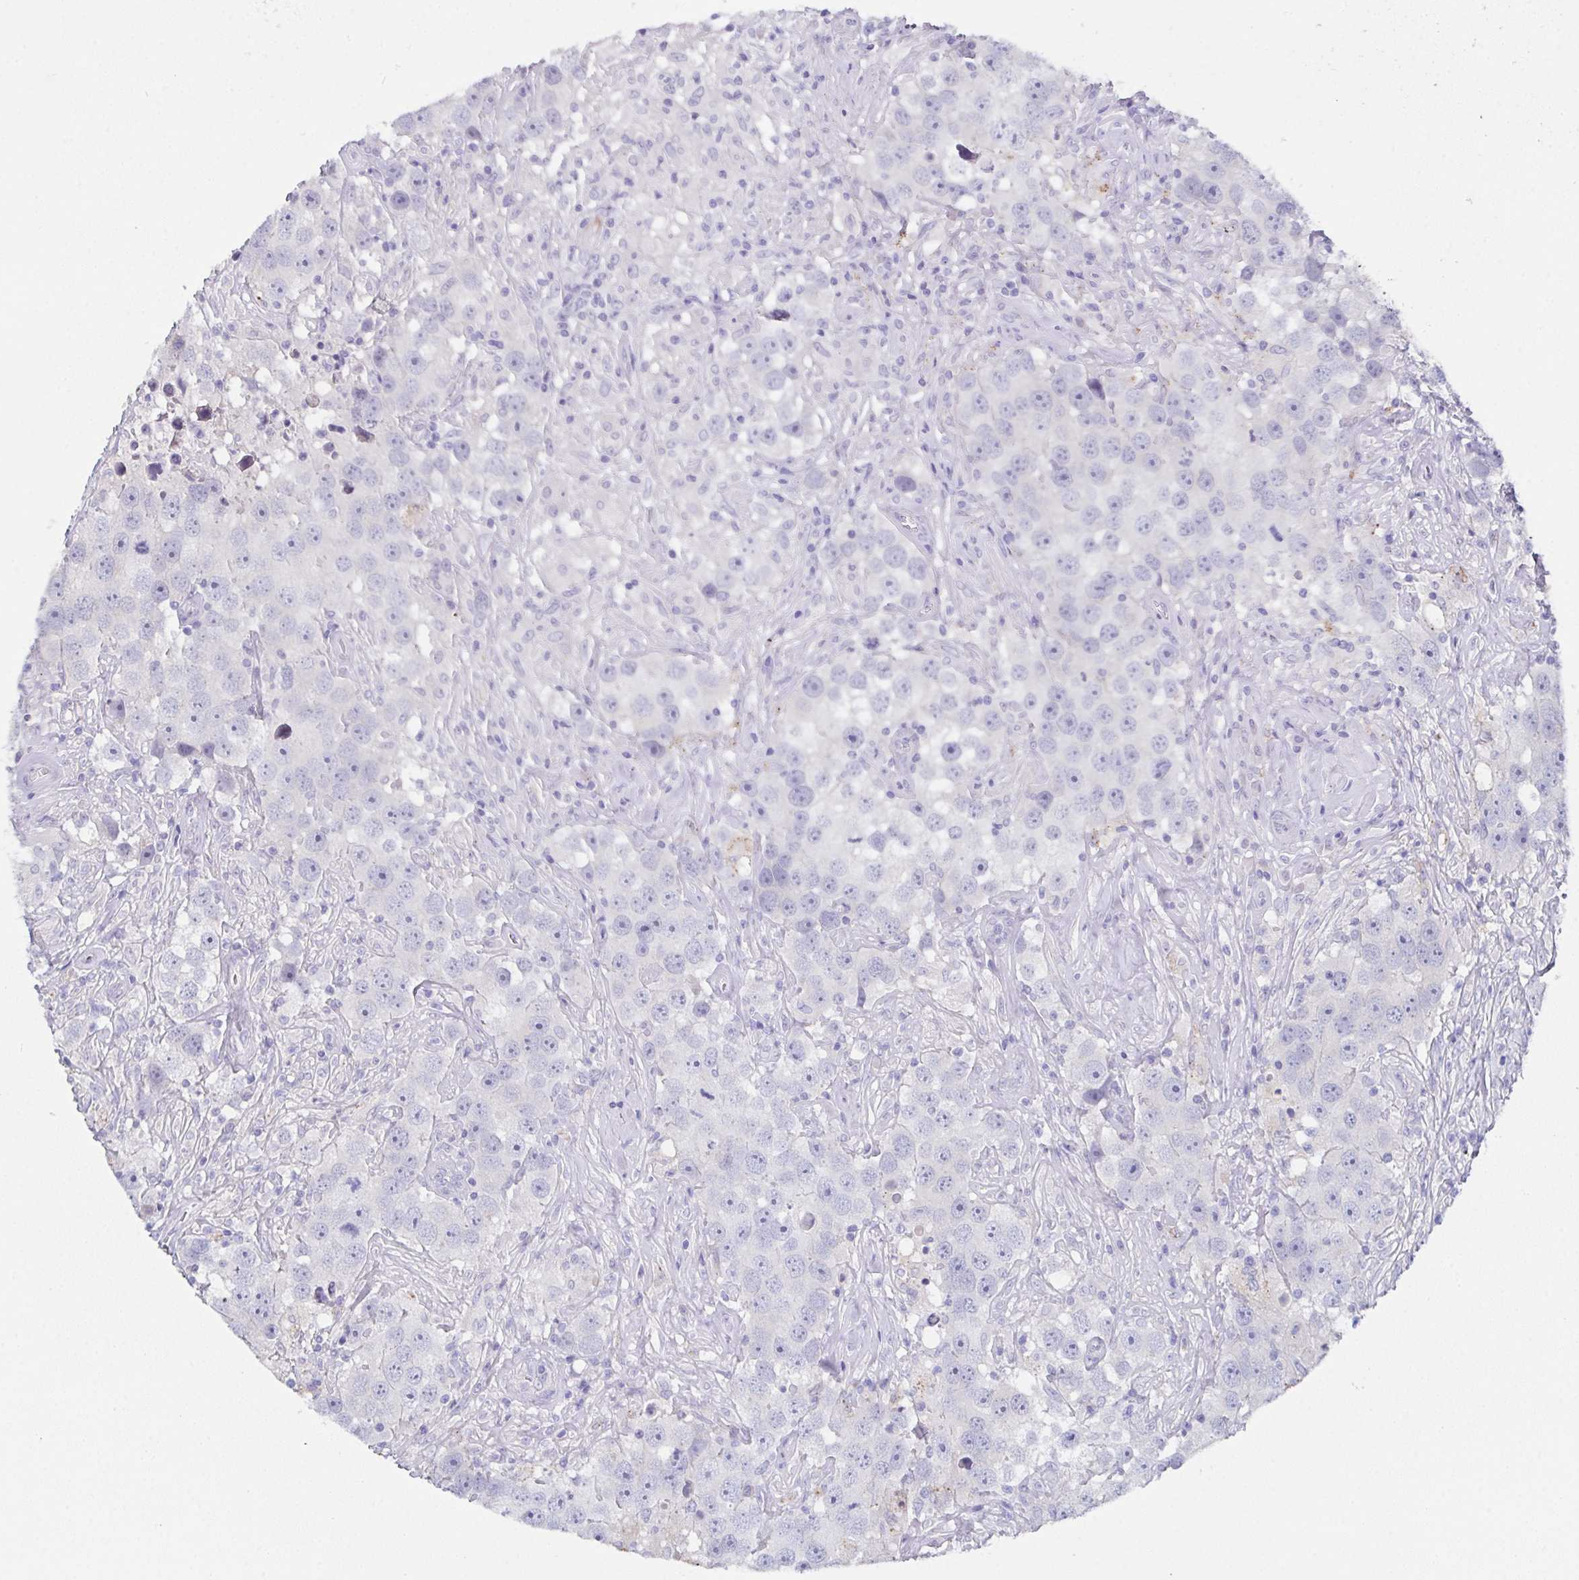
{"staining": {"intensity": "negative", "quantity": "none", "location": "none"}, "tissue": "testis cancer", "cell_type": "Tumor cells", "image_type": "cancer", "snomed": [{"axis": "morphology", "description": "Seminoma, NOS"}, {"axis": "topography", "description": "Testis"}], "caption": "The histopathology image shows no staining of tumor cells in testis cancer (seminoma).", "gene": "SSC4D", "patient": {"sex": "male", "age": 49}}